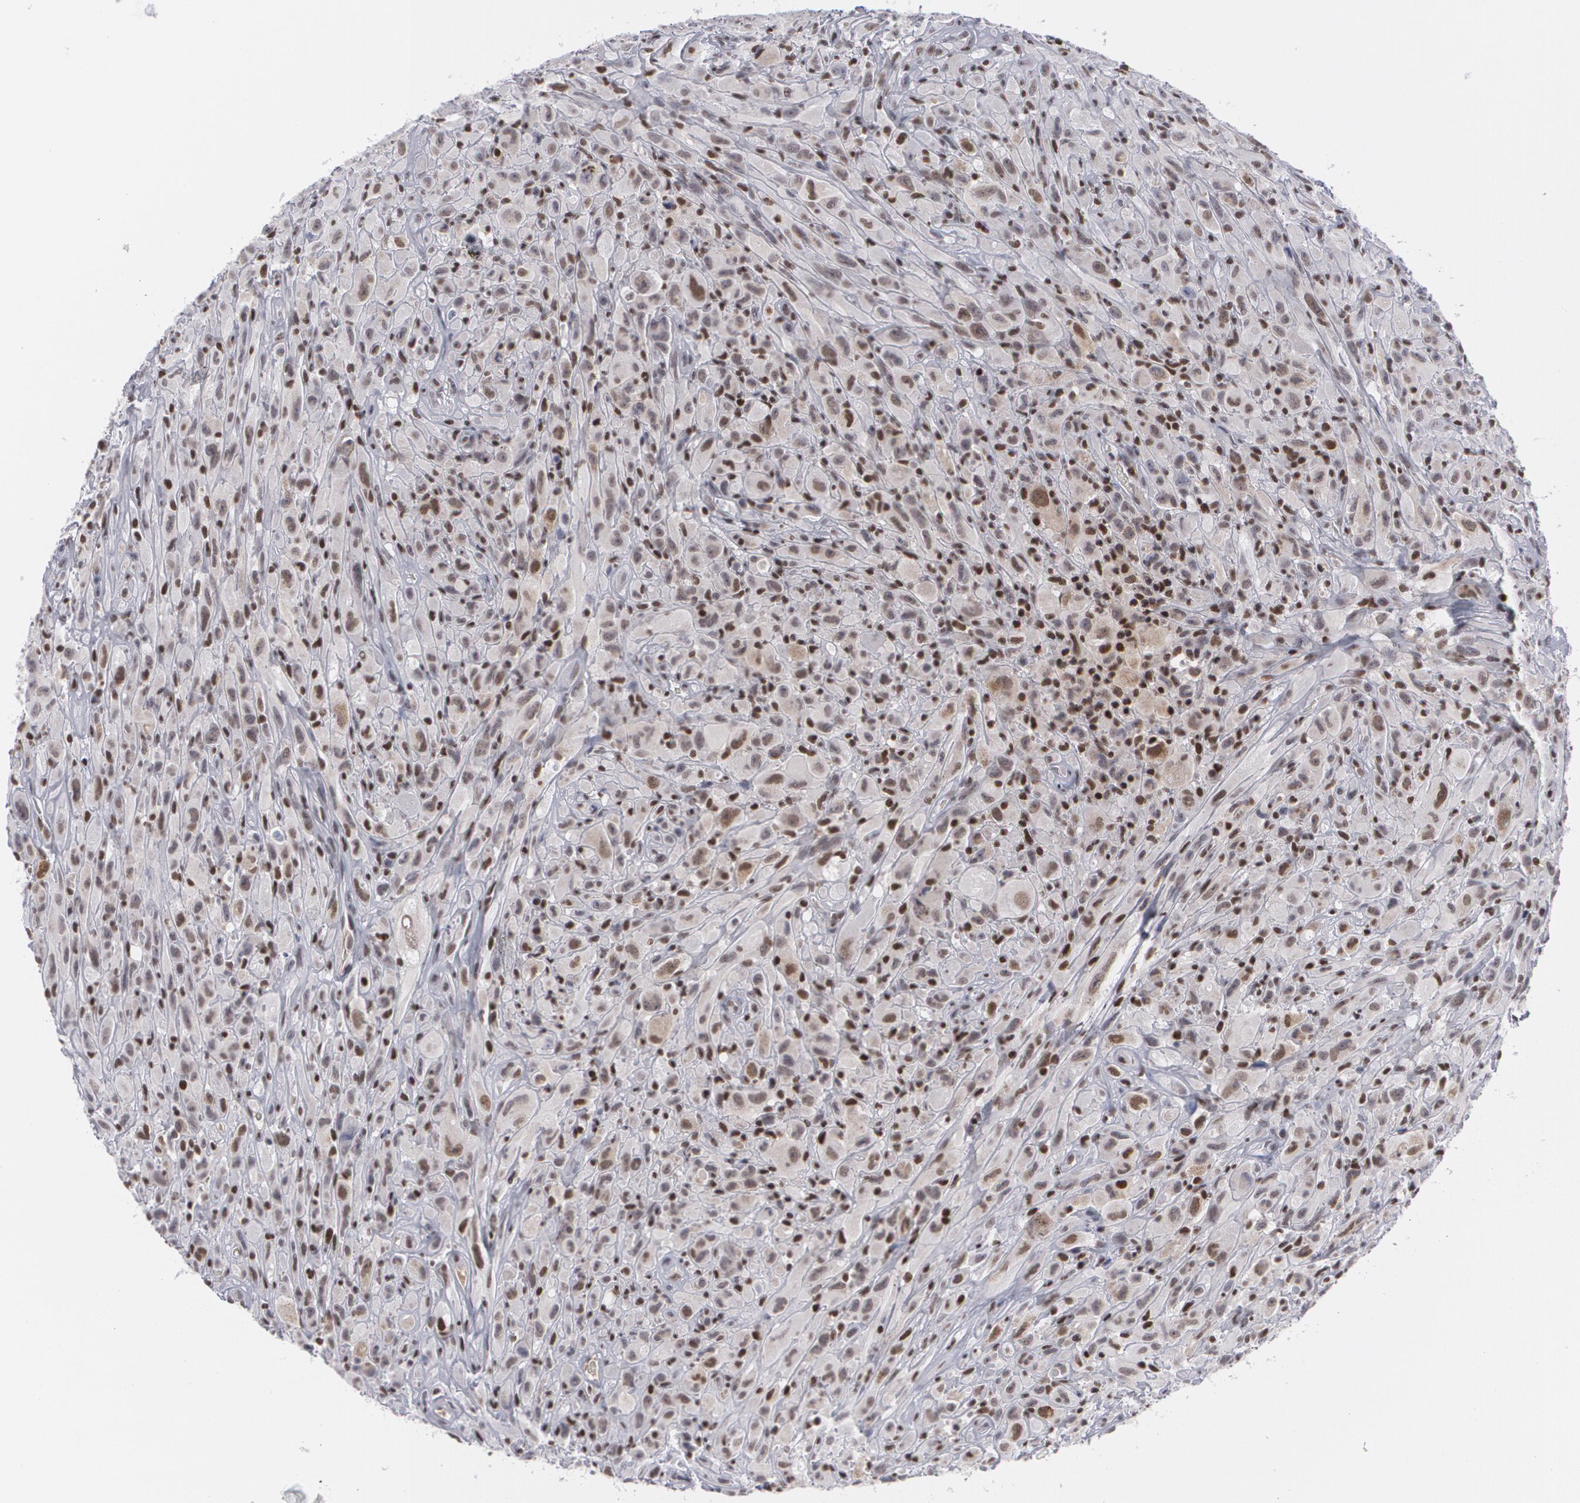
{"staining": {"intensity": "moderate", "quantity": "25%-75%", "location": "nuclear"}, "tissue": "glioma", "cell_type": "Tumor cells", "image_type": "cancer", "snomed": [{"axis": "morphology", "description": "Glioma, malignant, High grade"}, {"axis": "topography", "description": "Brain"}], "caption": "A micrograph of malignant glioma (high-grade) stained for a protein demonstrates moderate nuclear brown staining in tumor cells.", "gene": "MCL1", "patient": {"sex": "male", "age": 48}}